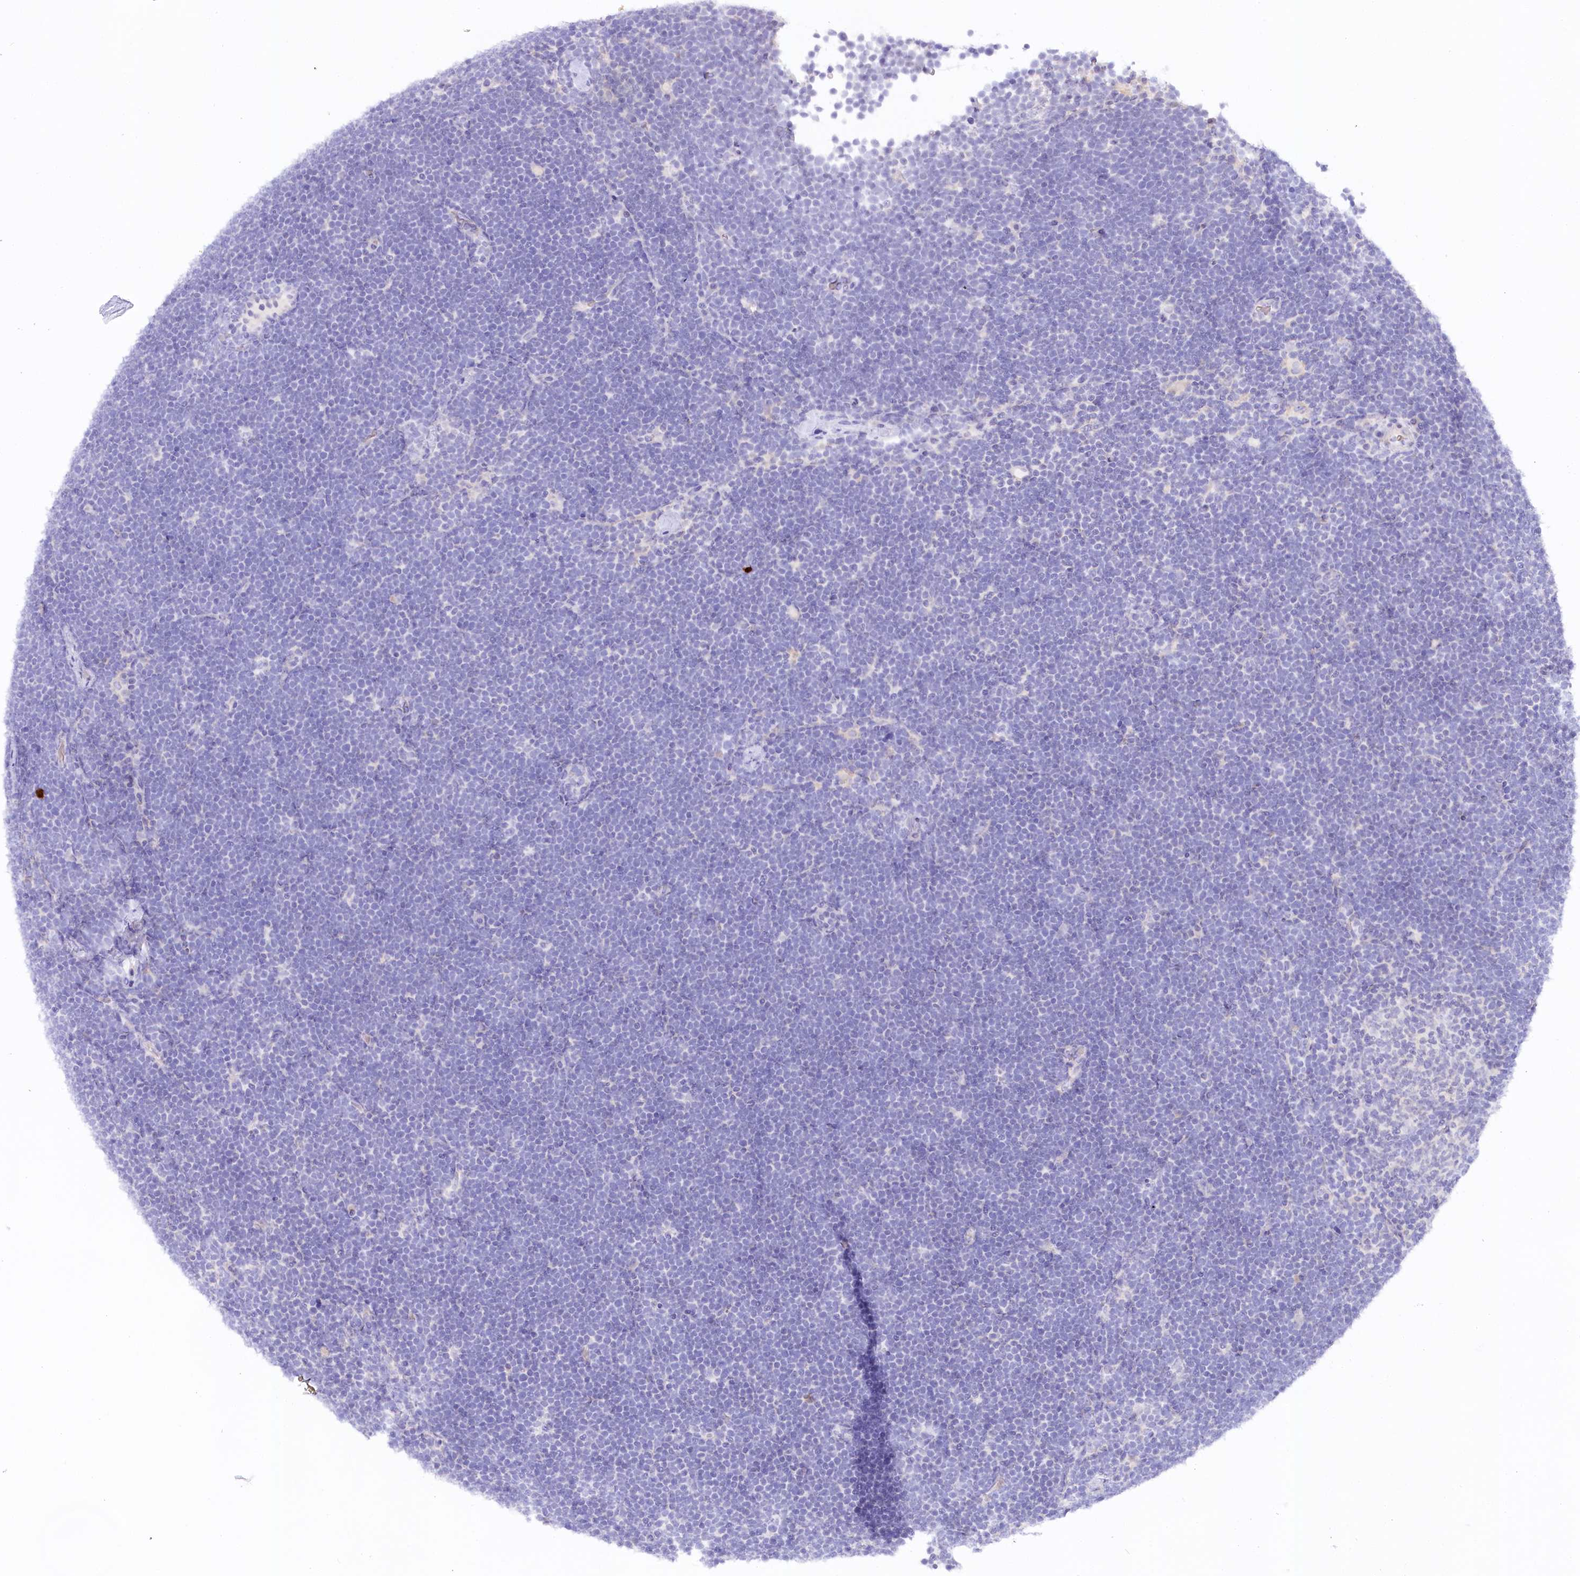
{"staining": {"intensity": "negative", "quantity": "none", "location": "none"}, "tissue": "lymphoma", "cell_type": "Tumor cells", "image_type": "cancer", "snomed": [{"axis": "morphology", "description": "Malignant lymphoma, non-Hodgkin's type, High grade"}, {"axis": "topography", "description": "Lymph node"}], "caption": "Human lymphoma stained for a protein using immunohistochemistry (IHC) shows no expression in tumor cells.", "gene": "MYOZ1", "patient": {"sex": "male", "age": 13}}